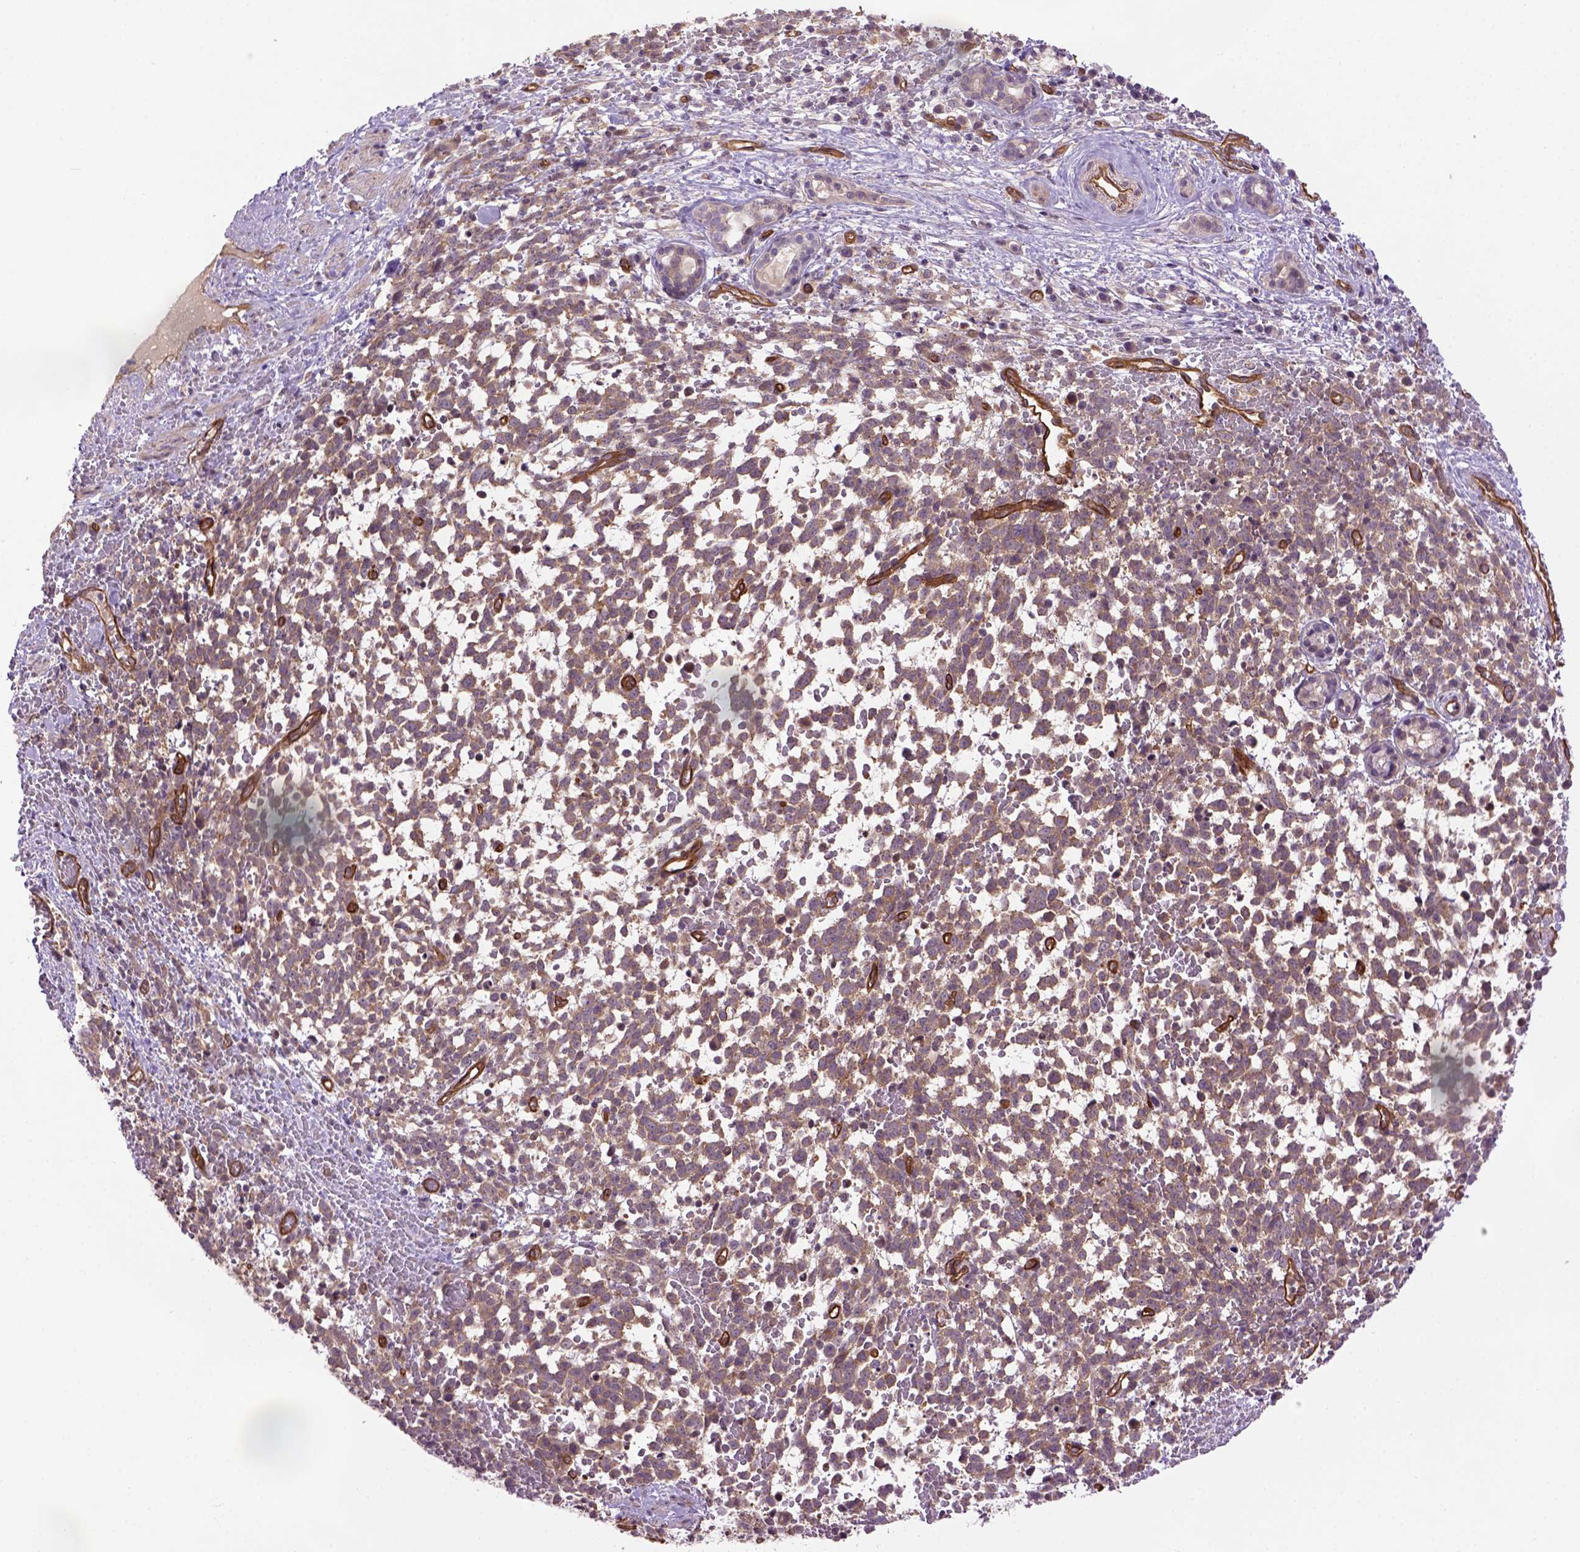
{"staining": {"intensity": "moderate", "quantity": ">75%", "location": "cytoplasmic/membranous"}, "tissue": "melanoma", "cell_type": "Tumor cells", "image_type": "cancer", "snomed": [{"axis": "morphology", "description": "Malignant melanoma, NOS"}, {"axis": "topography", "description": "Skin"}], "caption": "Melanoma stained with a brown dye demonstrates moderate cytoplasmic/membranous positive positivity in approximately >75% of tumor cells.", "gene": "CASKIN2", "patient": {"sex": "female", "age": 70}}